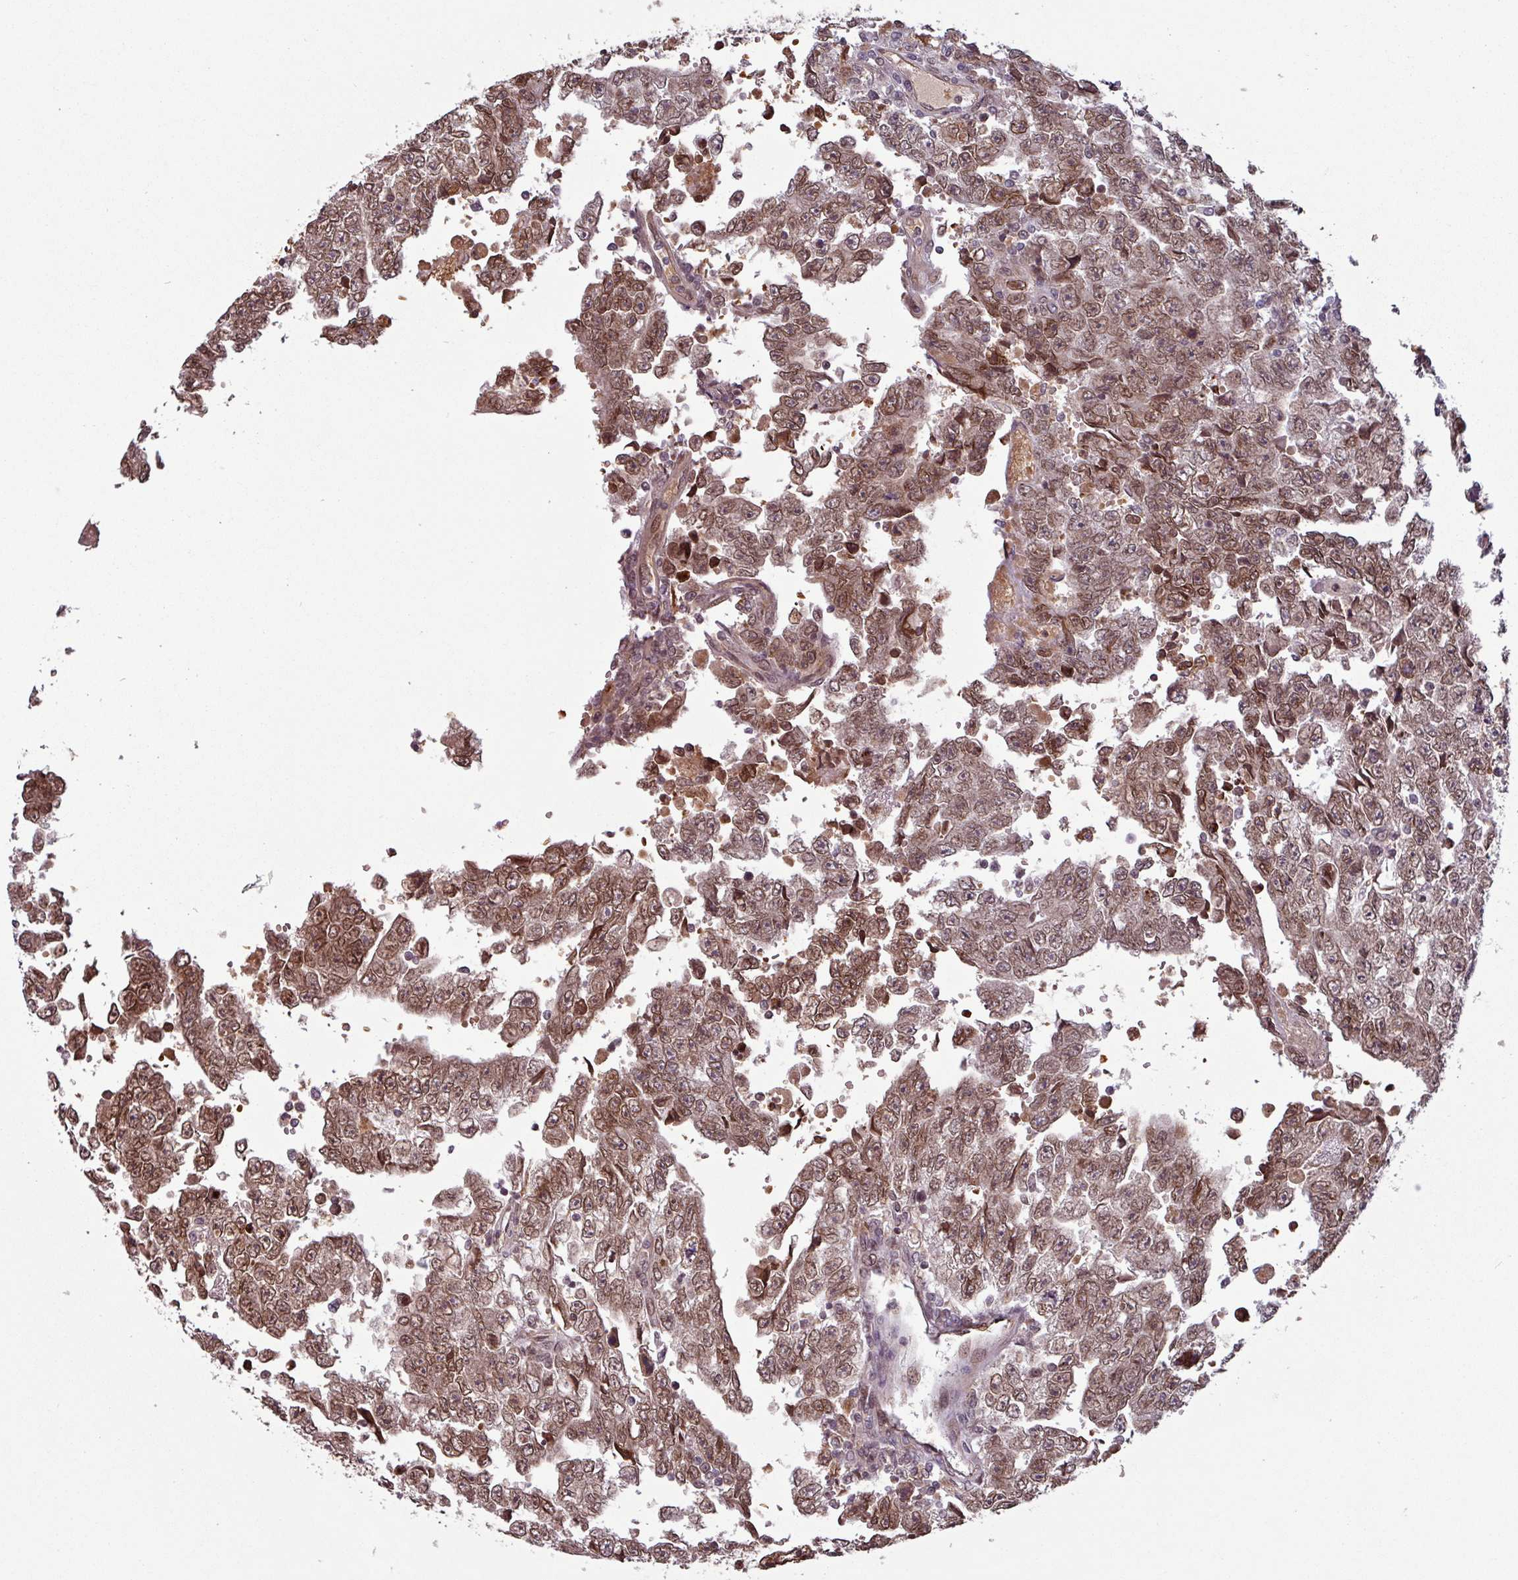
{"staining": {"intensity": "moderate", "quantity": ">75%", "location": "cytoplasmic/membranous,nuclear"}, "tissue": "testis cancer", "cell_type": "Tumor cells", "image_type": "cancer", "snomed": [{"axis": "morphology", "description": "Carcinoma, Embryonal, NOS"}, {"axis": "topography", "description": "Testis"}], "caption": "IHC photomicrograph of human testis cancer (embryonal carcinoma) stained for a protein (brown), which demonstrates medium levels of moderate cytoplasmic/membranous and nuclear staining in about >75% of tumor cells.", "gene": "RBM4B", "patient": {"sex": "male", "age": 25}}